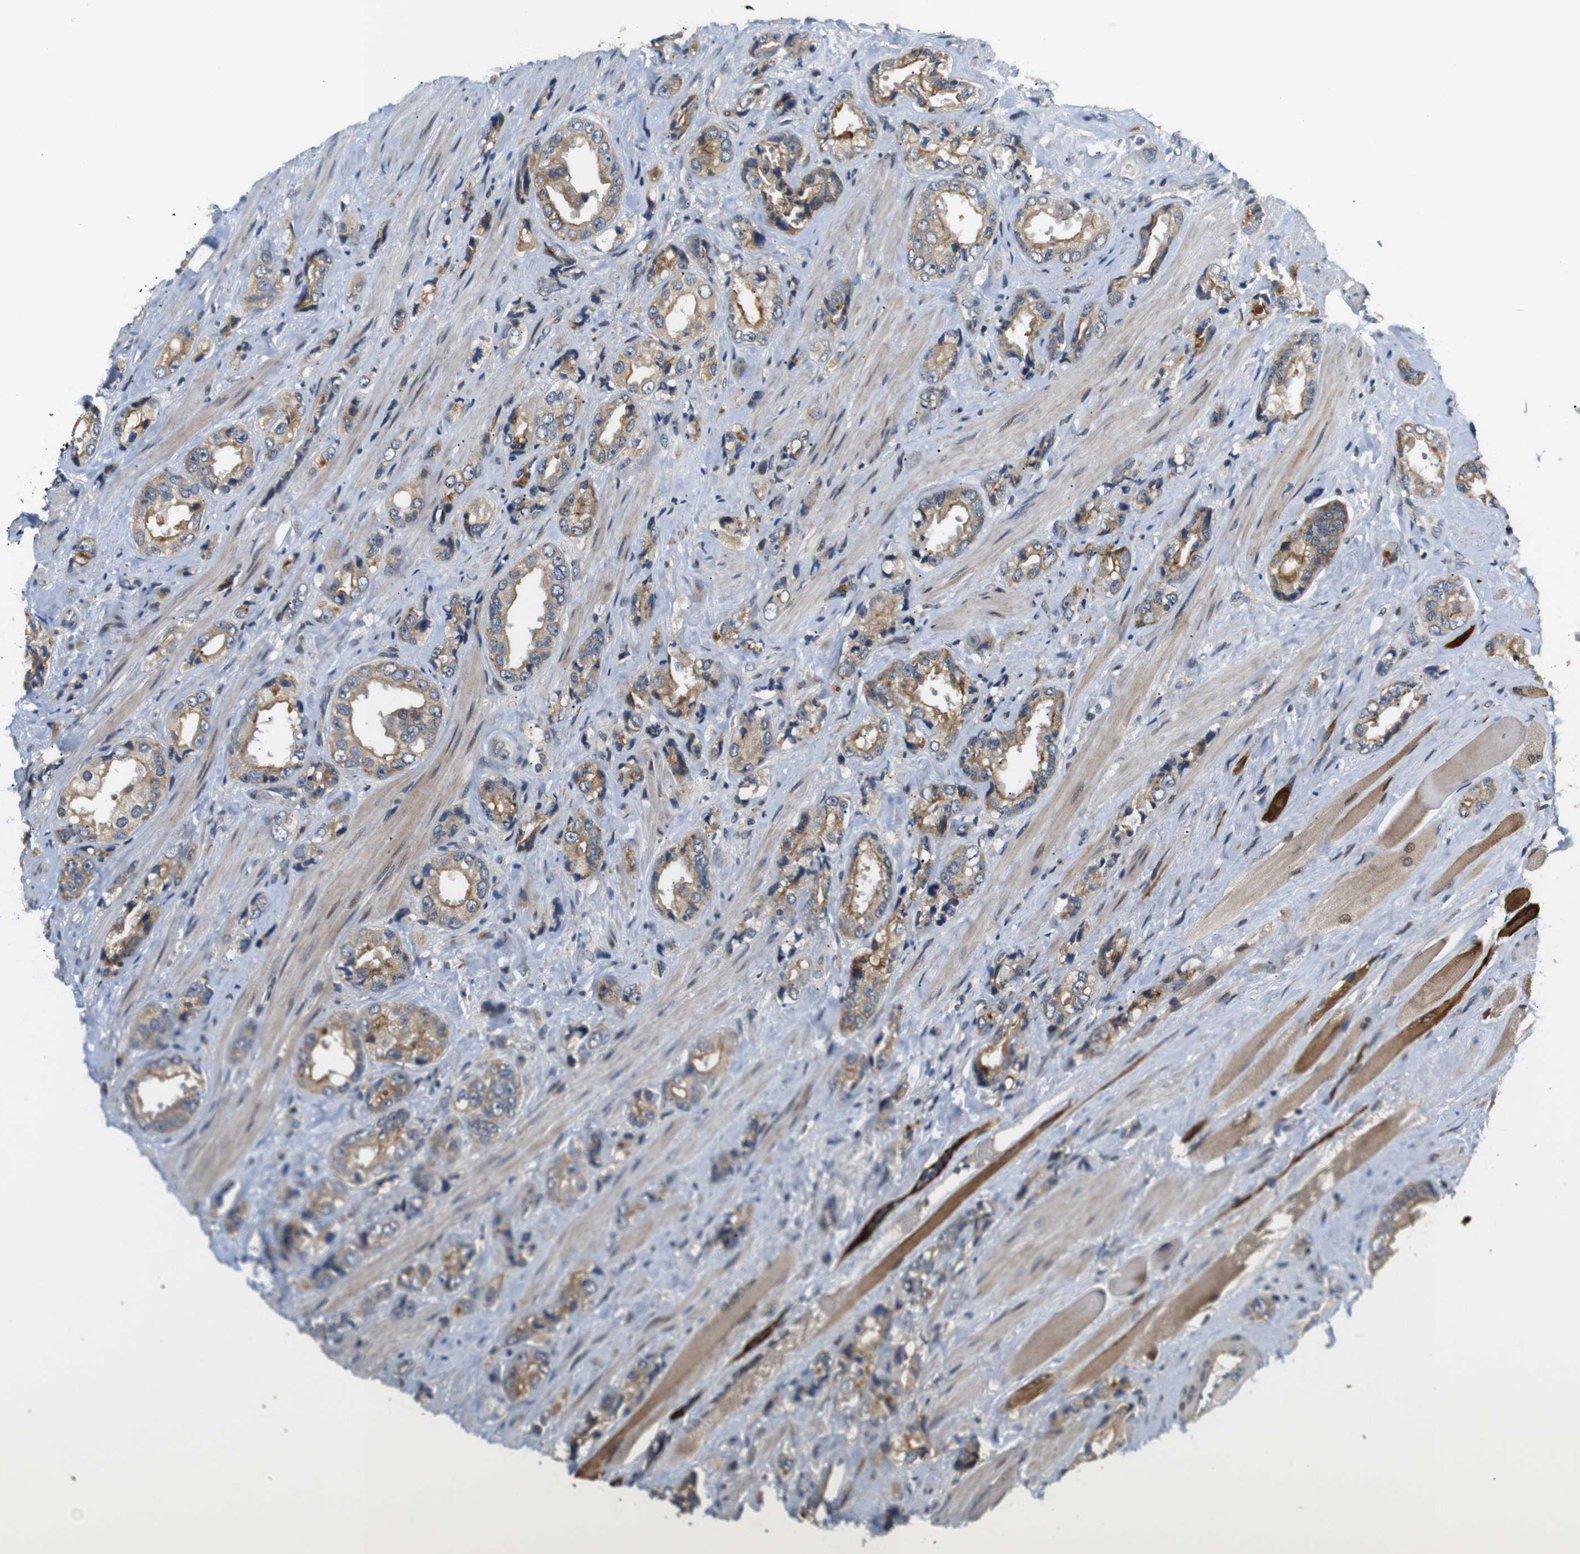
{"staining": {"intensity": "moderate", "quantity": ">75%", "location": "cytoplasmic/membranous"}, "tissue": "prostate cancer", "cell_type": "Tumor cells", "image_type": "cancer", "snomed": [{"axis": "morphology", "description": "Adenocarcinoma, High grade"}, {"axis": "topography", "description": "Prostate"}], "caption": "Prostate cancer (high-grade adenocarcinoma) stained with a brown dye exhibits moderate cytoplasmic/membranous positive staining in approximately >75% of tumor cells.", "gene": "SYDE1", "patient": {"sex": "male", "age": 61}}